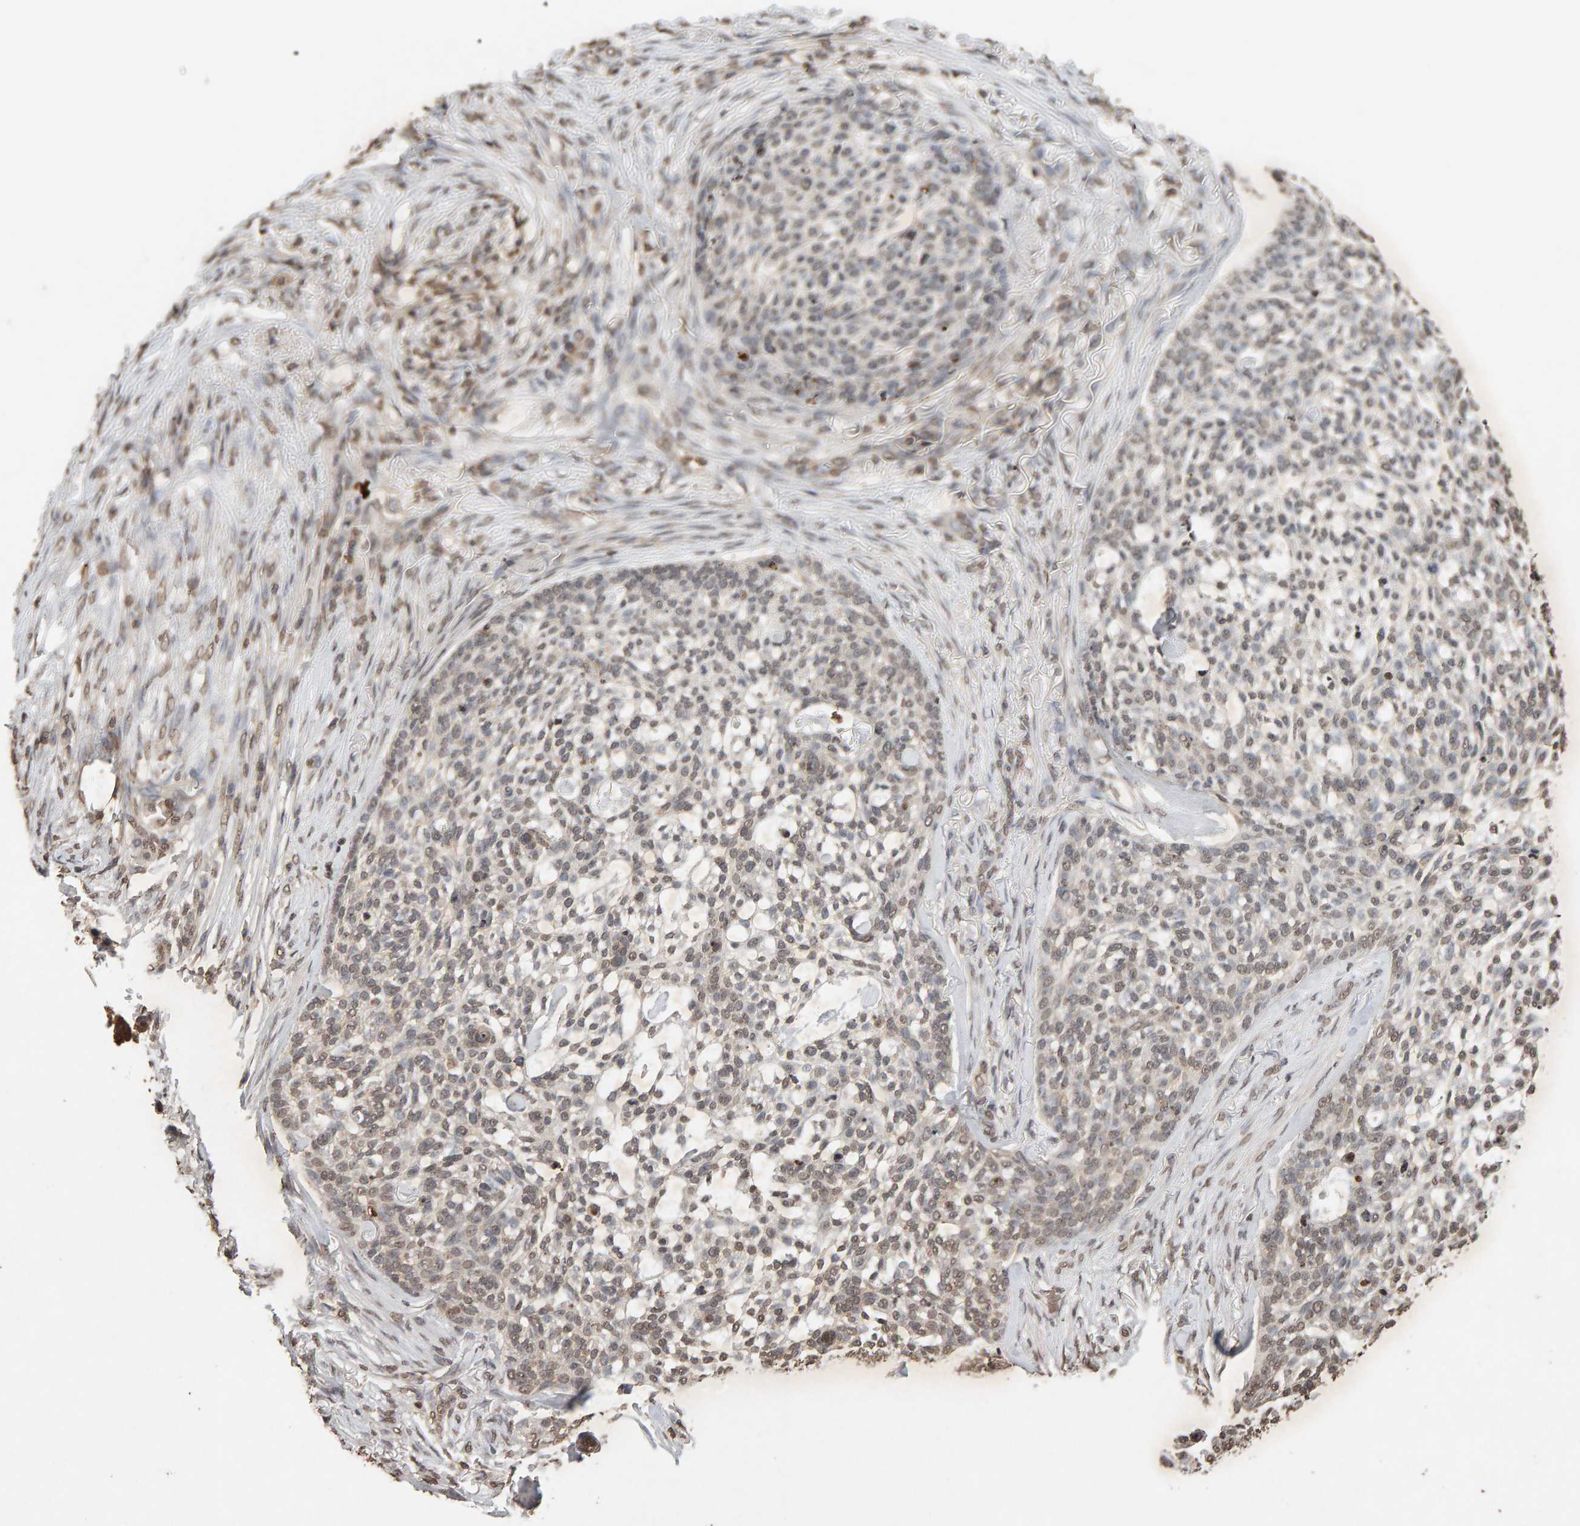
{"staining": {"intensity": "weak", "quantity": ">75%", "location": "nuclear"}, "tissue": "skin cancer", "cell_type": "Tumor cells", "image_type": "cancer", "snomed": [{"axis": "morphology", "description": "Basal cell carcinoma"}, {"axis": "topography", "description": "Skin"}], "caption": "Immunohistochemistry micrograph of neoplastic tissue: human basal cell carcinoma (skin) stained using IHC displays low levels of weak protein expression localized specifically in the nuclear of tumor cells, appearing as a nuclear brown color.", "gene": "DNAJB5", "patient": {"sex": "female", "age": 64}}